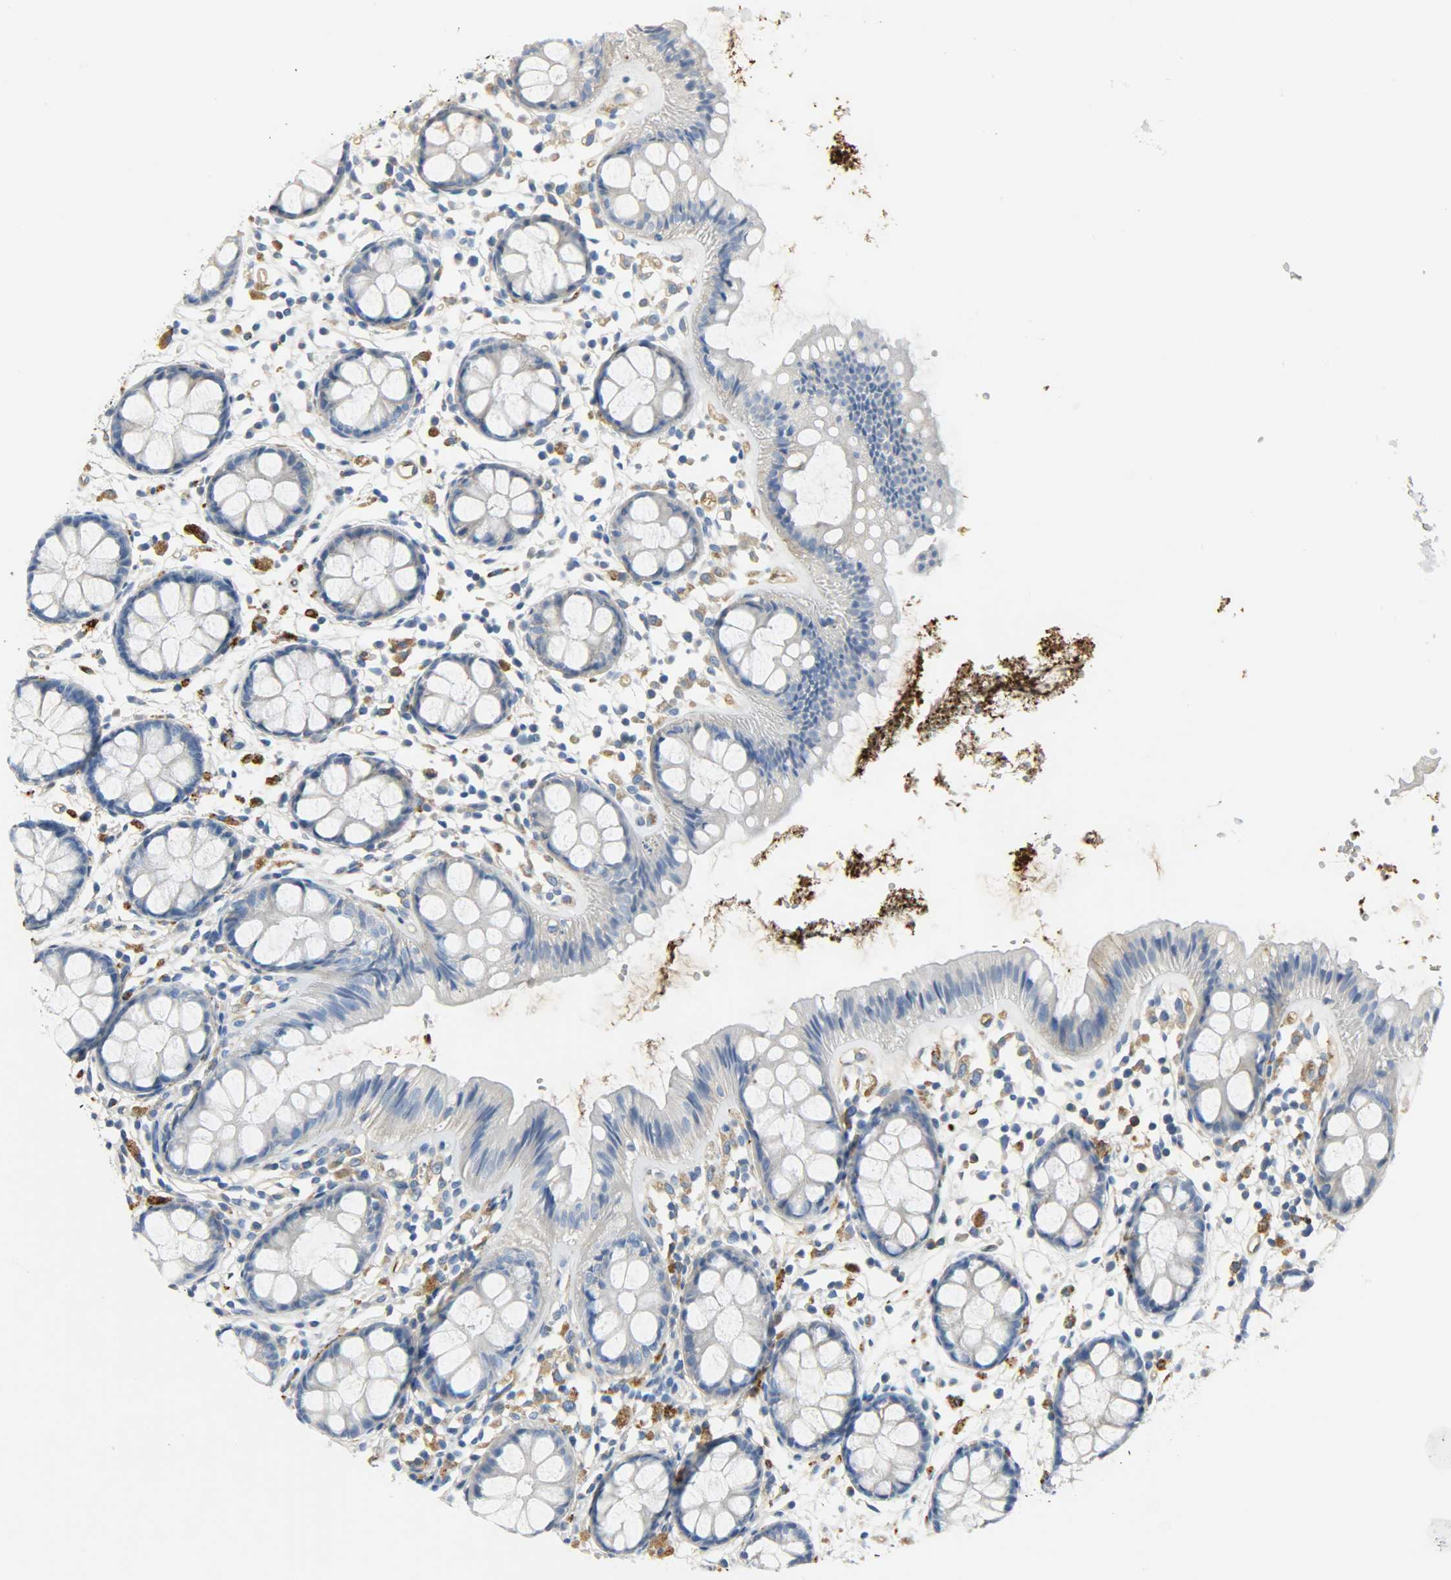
{"staining": {"intensity": "negative", "quantity": "none", "location": "none"}, "tissue": "rectum", "cell_type": "Glandular cells", "image_type": "normal", "snomed": [{"axis": "morphology", "description": "Normal tissue, NOS"}, {"axis": "topography", "description": "Rectum"}], "caption": "Glandular cells show no significant protein positivity in normal rectum. Brightfield microscopy of immunohistochemistry stained with DAB (brown) and hematoxylin (blue), captured at high magnification.", "gene": "CRP", "patient": {"sex": "female", "age": 66}}